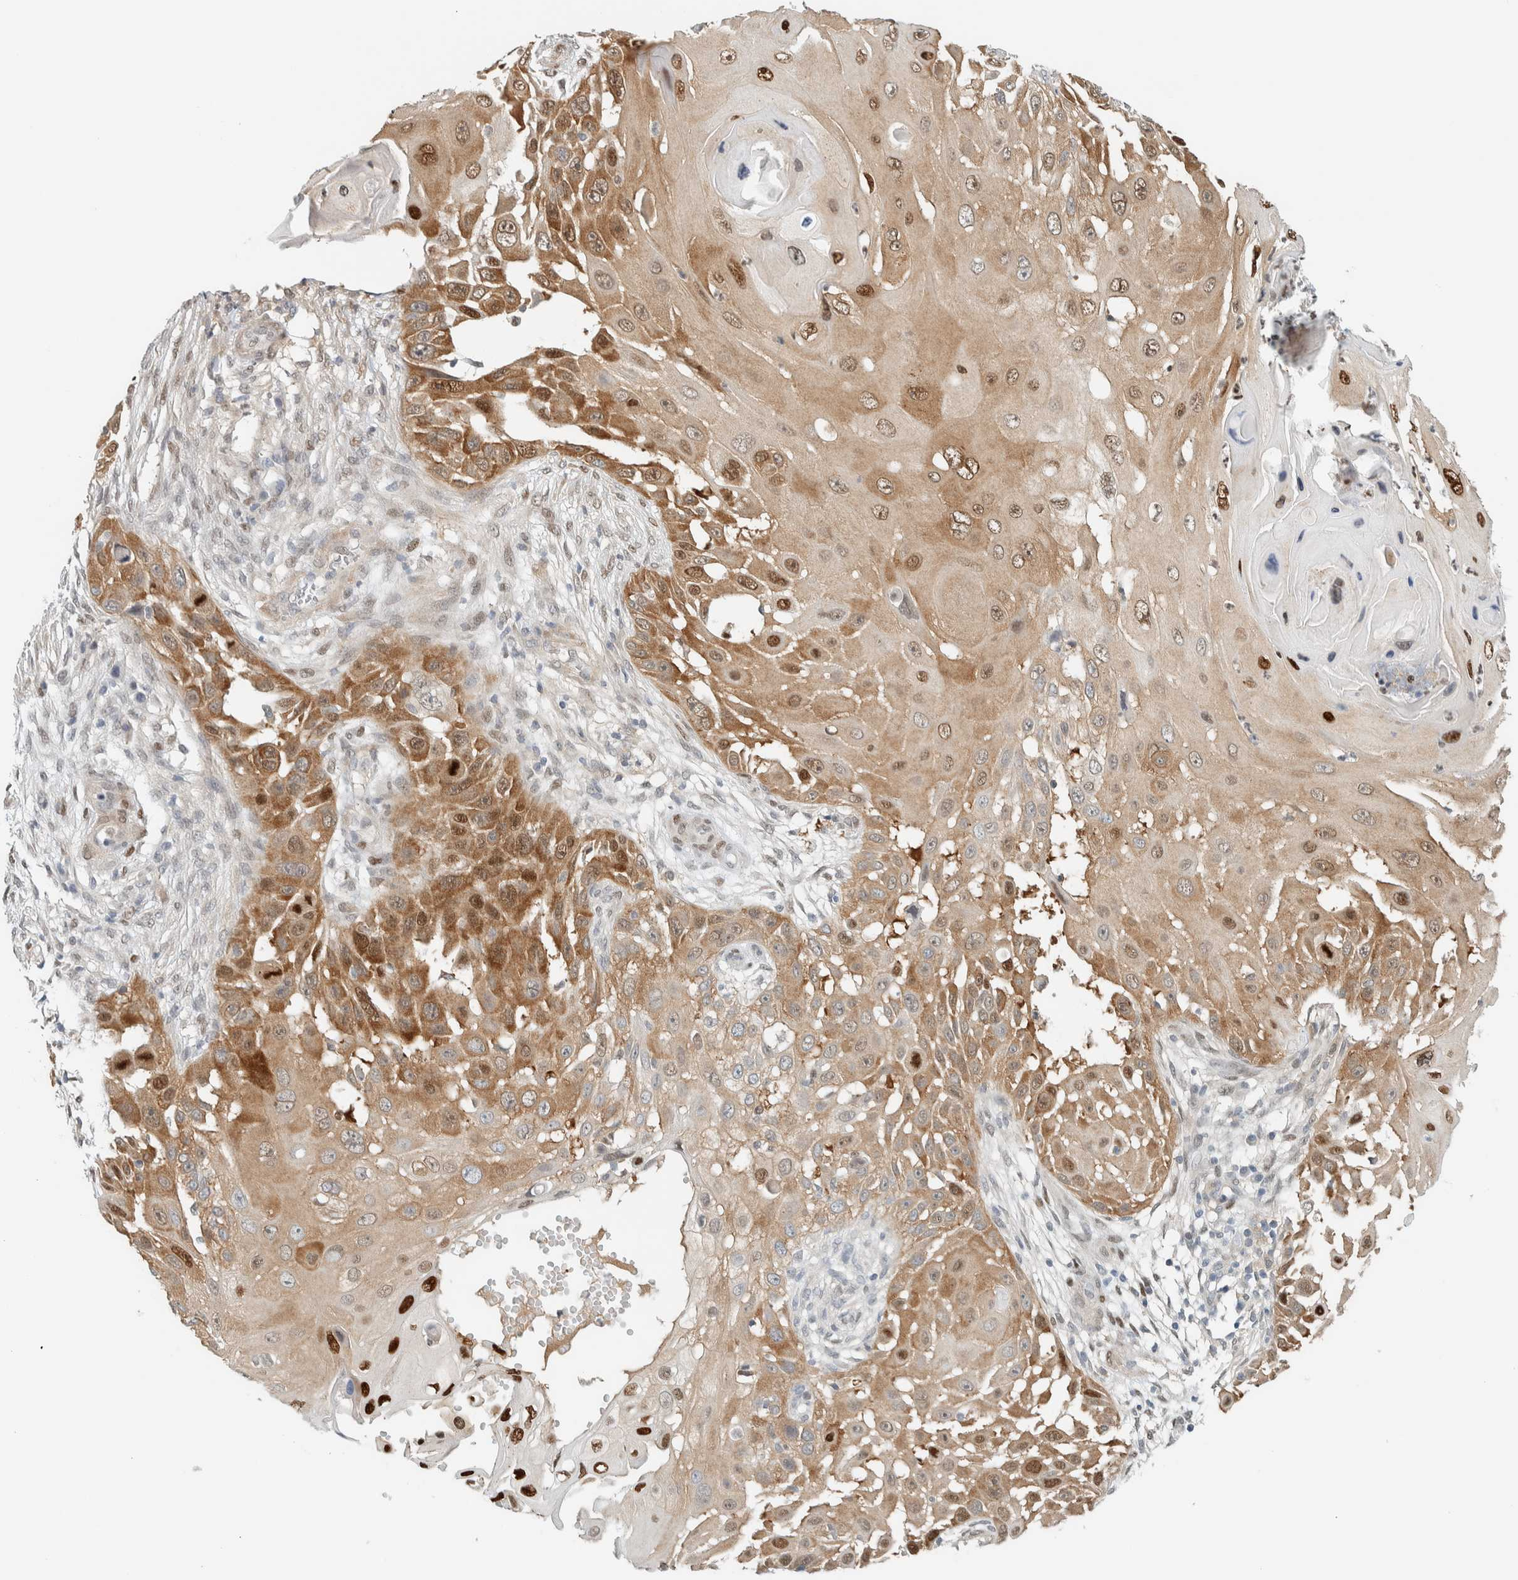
{"staining": {"intensity": "moderate", "quantity": ">75%", "location": "cytoplasmic/membranous,nuclear"}, "tissue": "skin cancer", "cell_type": "Tumor cells", "image_type": "cancer", "snomed": [{"axis": "morphology", "description": "Squamous cell carcinoma, NOS"}, {"axis": "topography", "description": "Skin"}], "caption": "Protein expression analysis of skin squamous cell carcinoma displays moderate cytoplasmic/membranous and nuclear staining in about >75% of tumor cells. (brown staining indicates protein expression, while blue staining denotes nuclei).", "gene": "TFE3", "patient": {"sex": "female", "age": 44}}